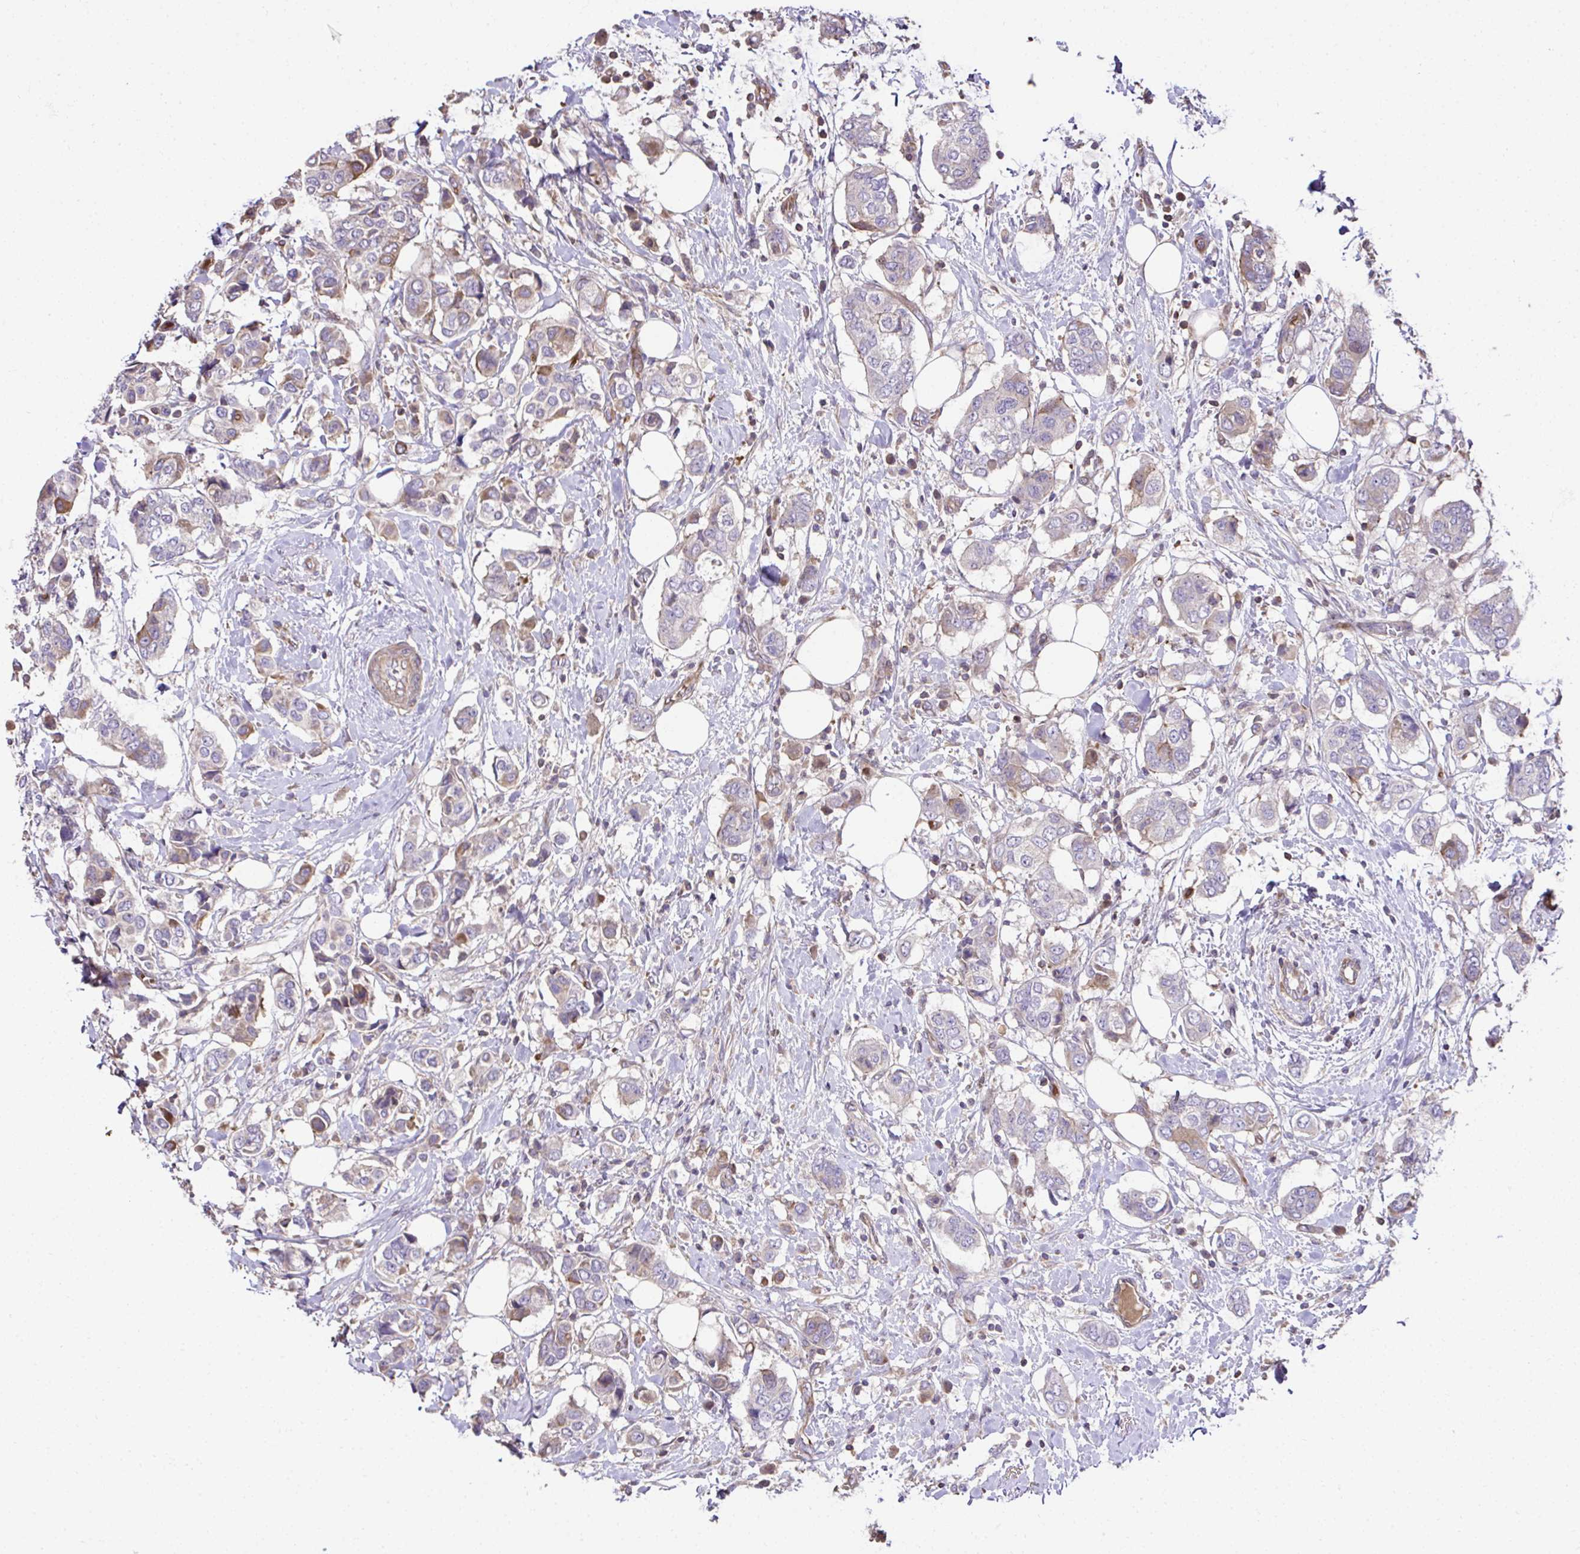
{"staining": {"intensity": "weak", "quantity": "25%-75%", "location": "cytoplasmic/membranous"}, "tissue": "breast cancer", "cell_type": "Tumor cells", "image_type": "cancer", "snomed": [{"axis": "morphology", "description": "Lobular carcinoma"}, {"axis": "topography", "description": "Breast"}], "caption": "The photomicrograph reveals immunohistochemical staining of breast lobular carcinoma. There is weak cytoplasmic/membranous staining is seen in about 25%-75% of tumor cells. The protein is shown in brown color, while the nuclei are stained blue.", "gene": "CCDC85C", "patient": {"sex": "female", "age": 51}}